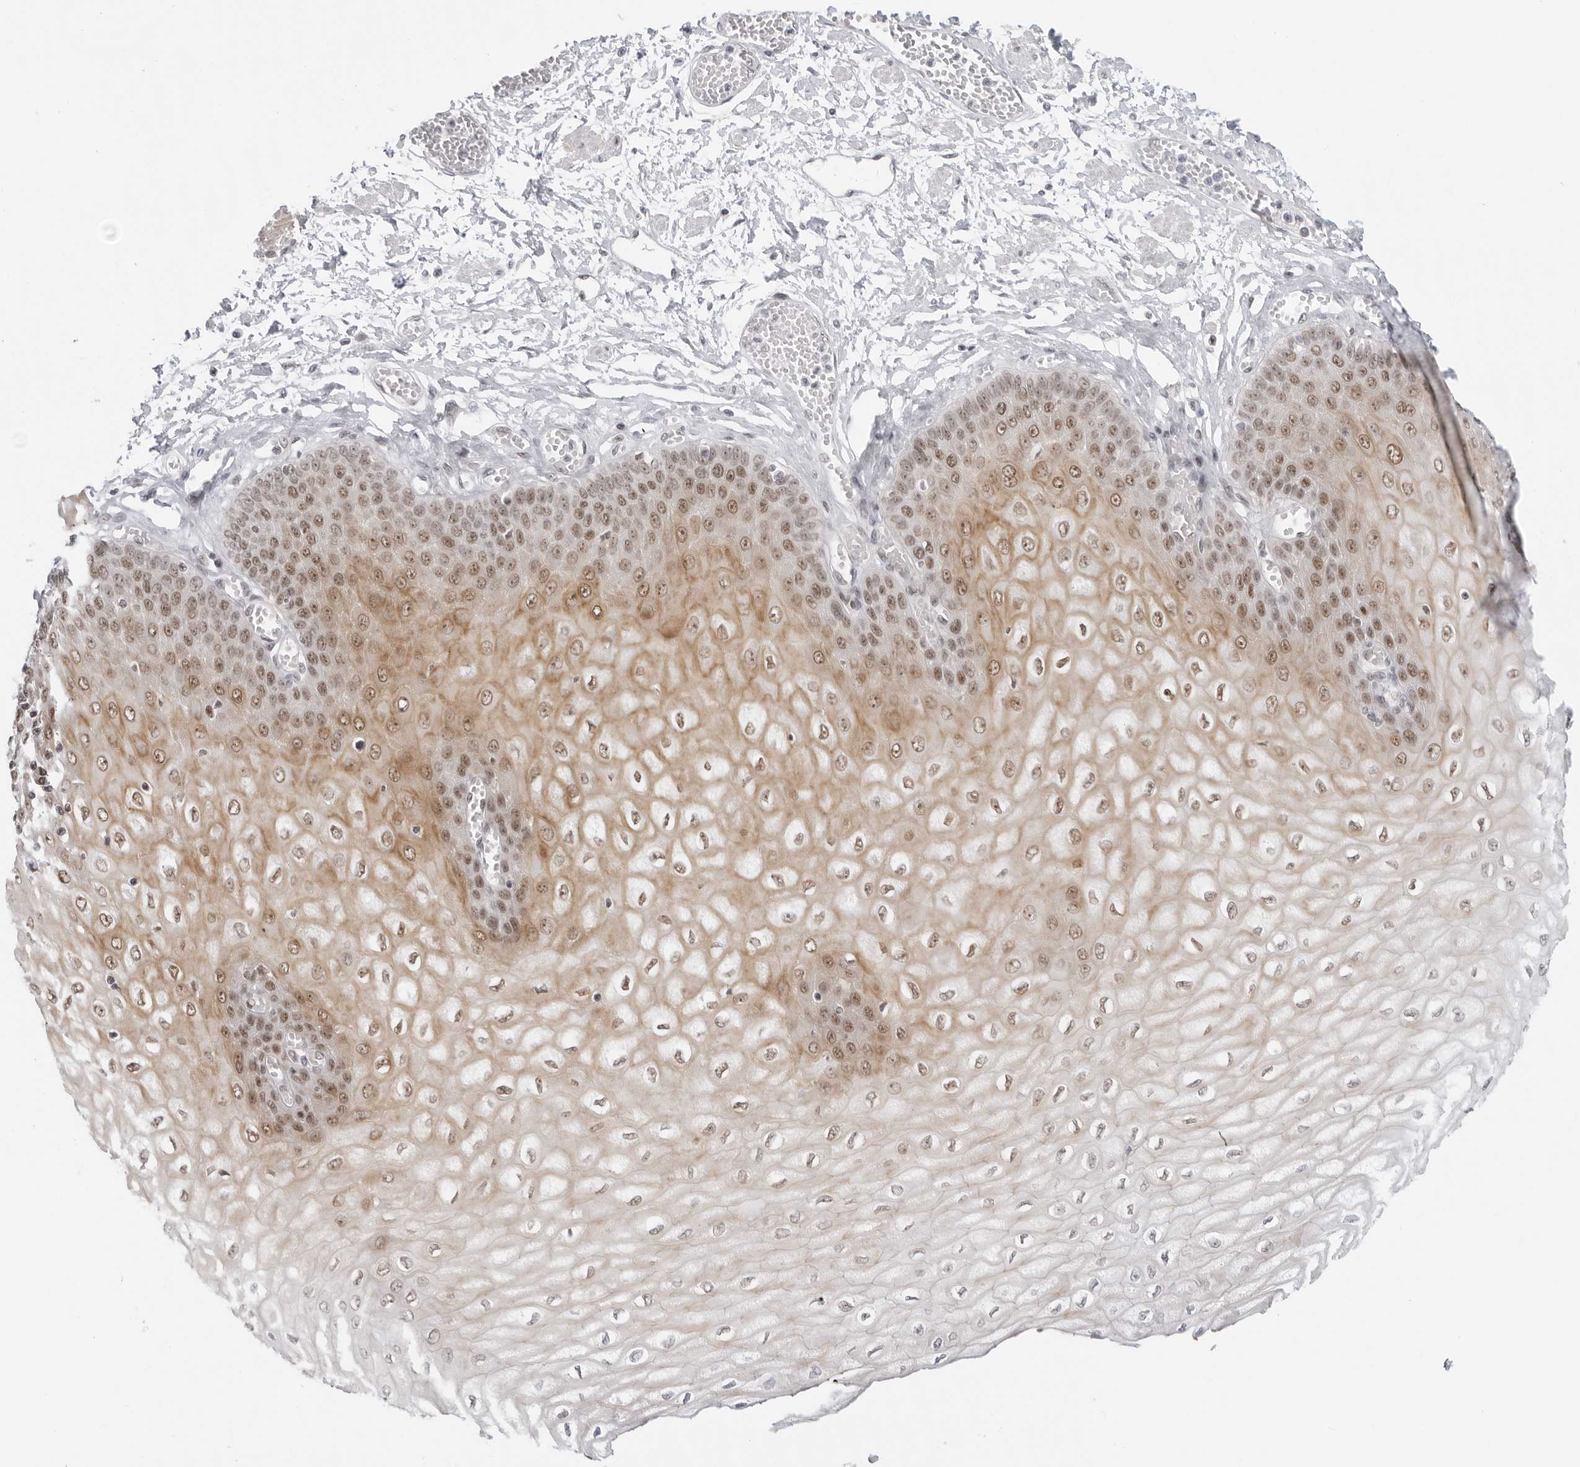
{"staining": {"intensity": "moderate", "quantity": ">75%", "location": "cytoplasmic/membranous,nuclear"}, "tissue": "esophagus", "cell_type": "Squamous epithelial cells", "image_type": "normal", "snomed": [{"axis": "morphology", "description": "Normal tissue, NOS"}, {"axis": "topography", "description": "Esophagus"}], "caption": "Benign esophagus demonstrates moderate cytoplasmic/membranous,nuclear positivity in about >75% of squamous epithelial cells.", "gene": "FOXK2", "patient": {"sex": "male", "age": 60}}